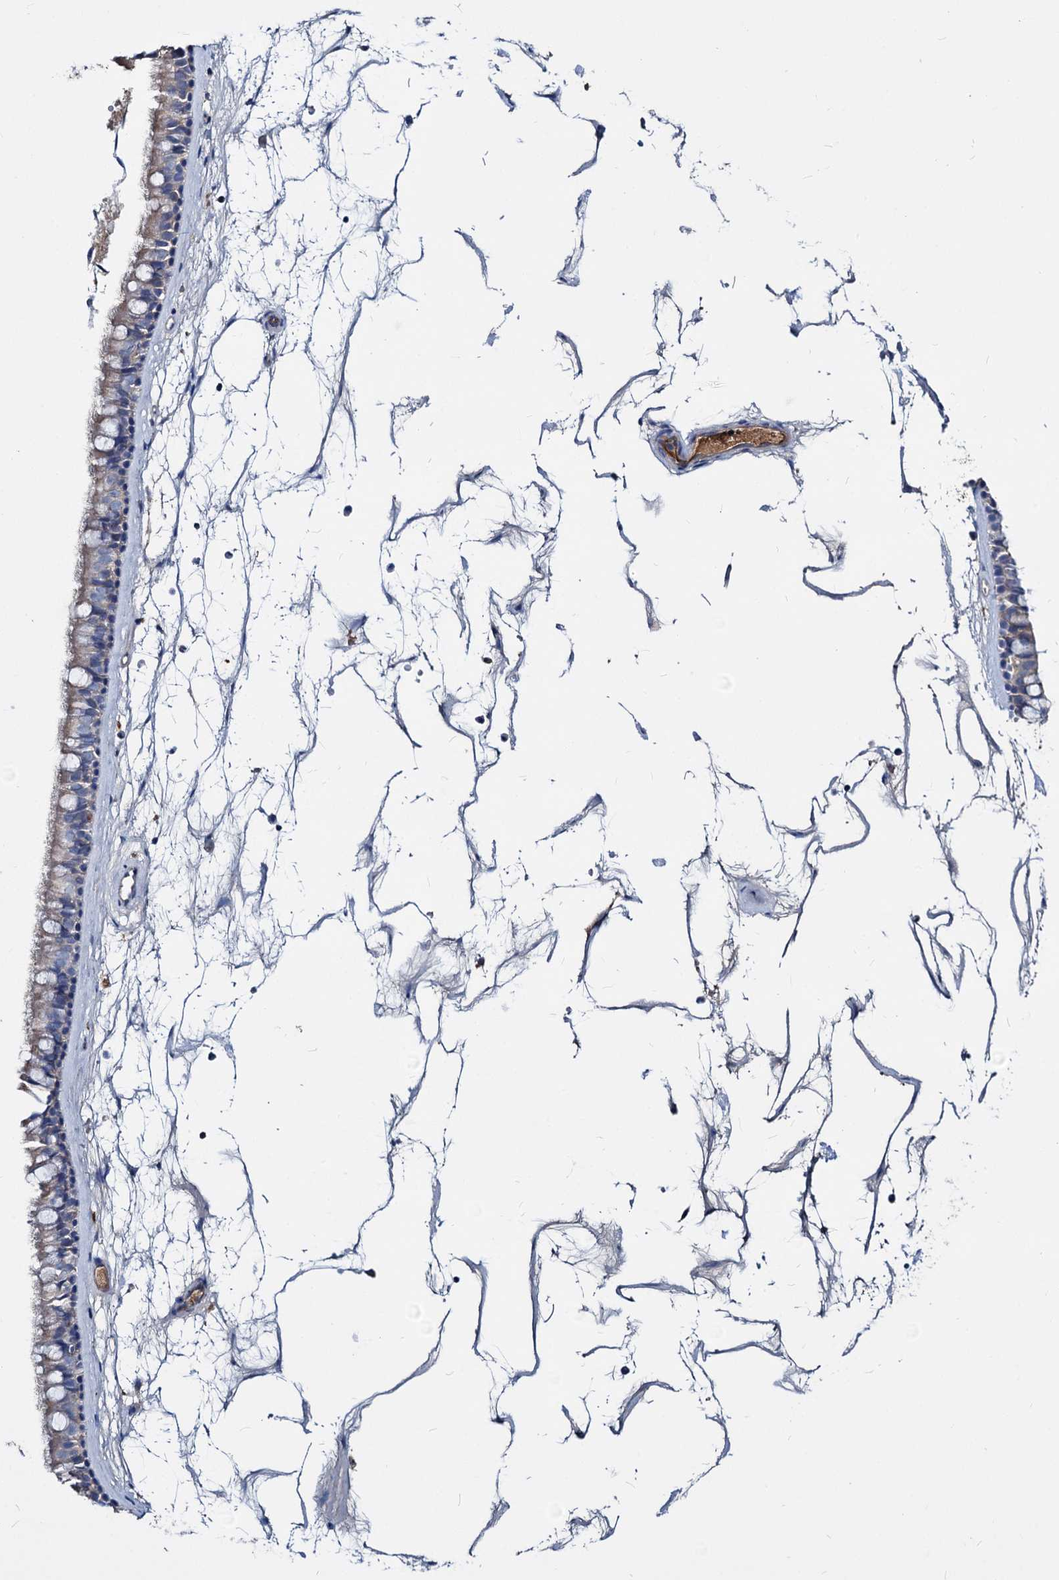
{"staining": {"intensity": "weak", "quantity": "25%-75%", "location": "cytoplasmic/membranous"}, "tissue": "nasopharynx", "cell_type": "Respiratory epithelial cells", "image_type": "normal", "snomed": [{"axis": "morphology", "description": "Normal tissue, NOS"}, {"axis": "topography", "description": "Nasopharynx"}], "caption": "Unremarkable nasopharynx exhibits weak cytoplasmic/membranous expression in about 25%-75% of respiratory epithelial cells, visualized by immunohistochemistry.", "gene": "ACY3", "patient": {"sex": "male", "age": 64}}